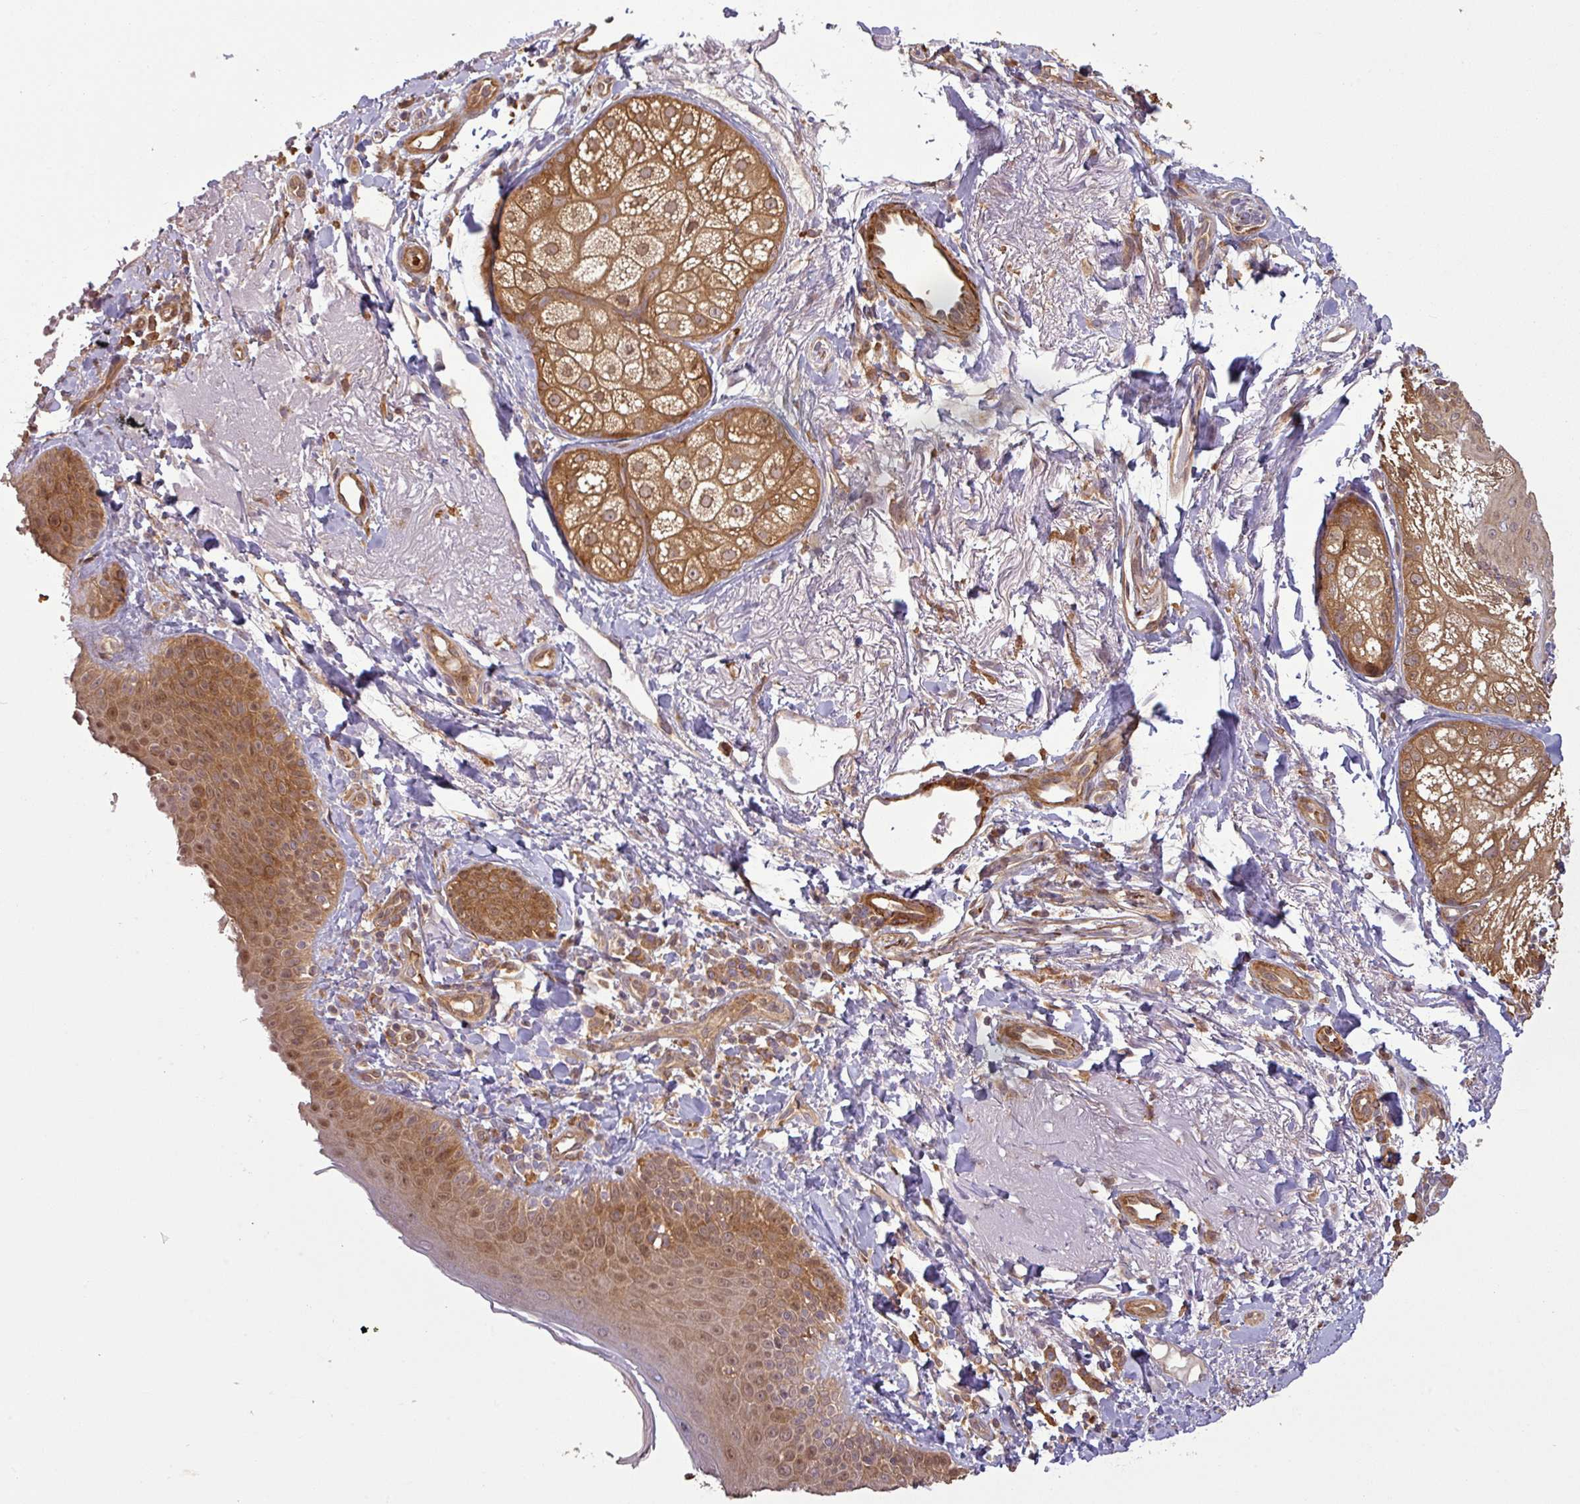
{"staining": {"intensity": "moderate", "quantity": ">75%", "location": "cytoplasmic/membranous"}, "tissue": "skin", "cell_type": "Fibroblasts", "image_type": "normal", "snomed": [{"axis": "morphology", "description": "Normal tissue, NOS"}, {"axis": "topography", "description": "Skin"}], "caption": "Human skin stained with a brown dye shows moderate cytoplasmic/membranous positive positivity in approximately >75% of fibroblasts.", "gene": "MAP3K6", "patient": {"sex": "male", "age": 57}}